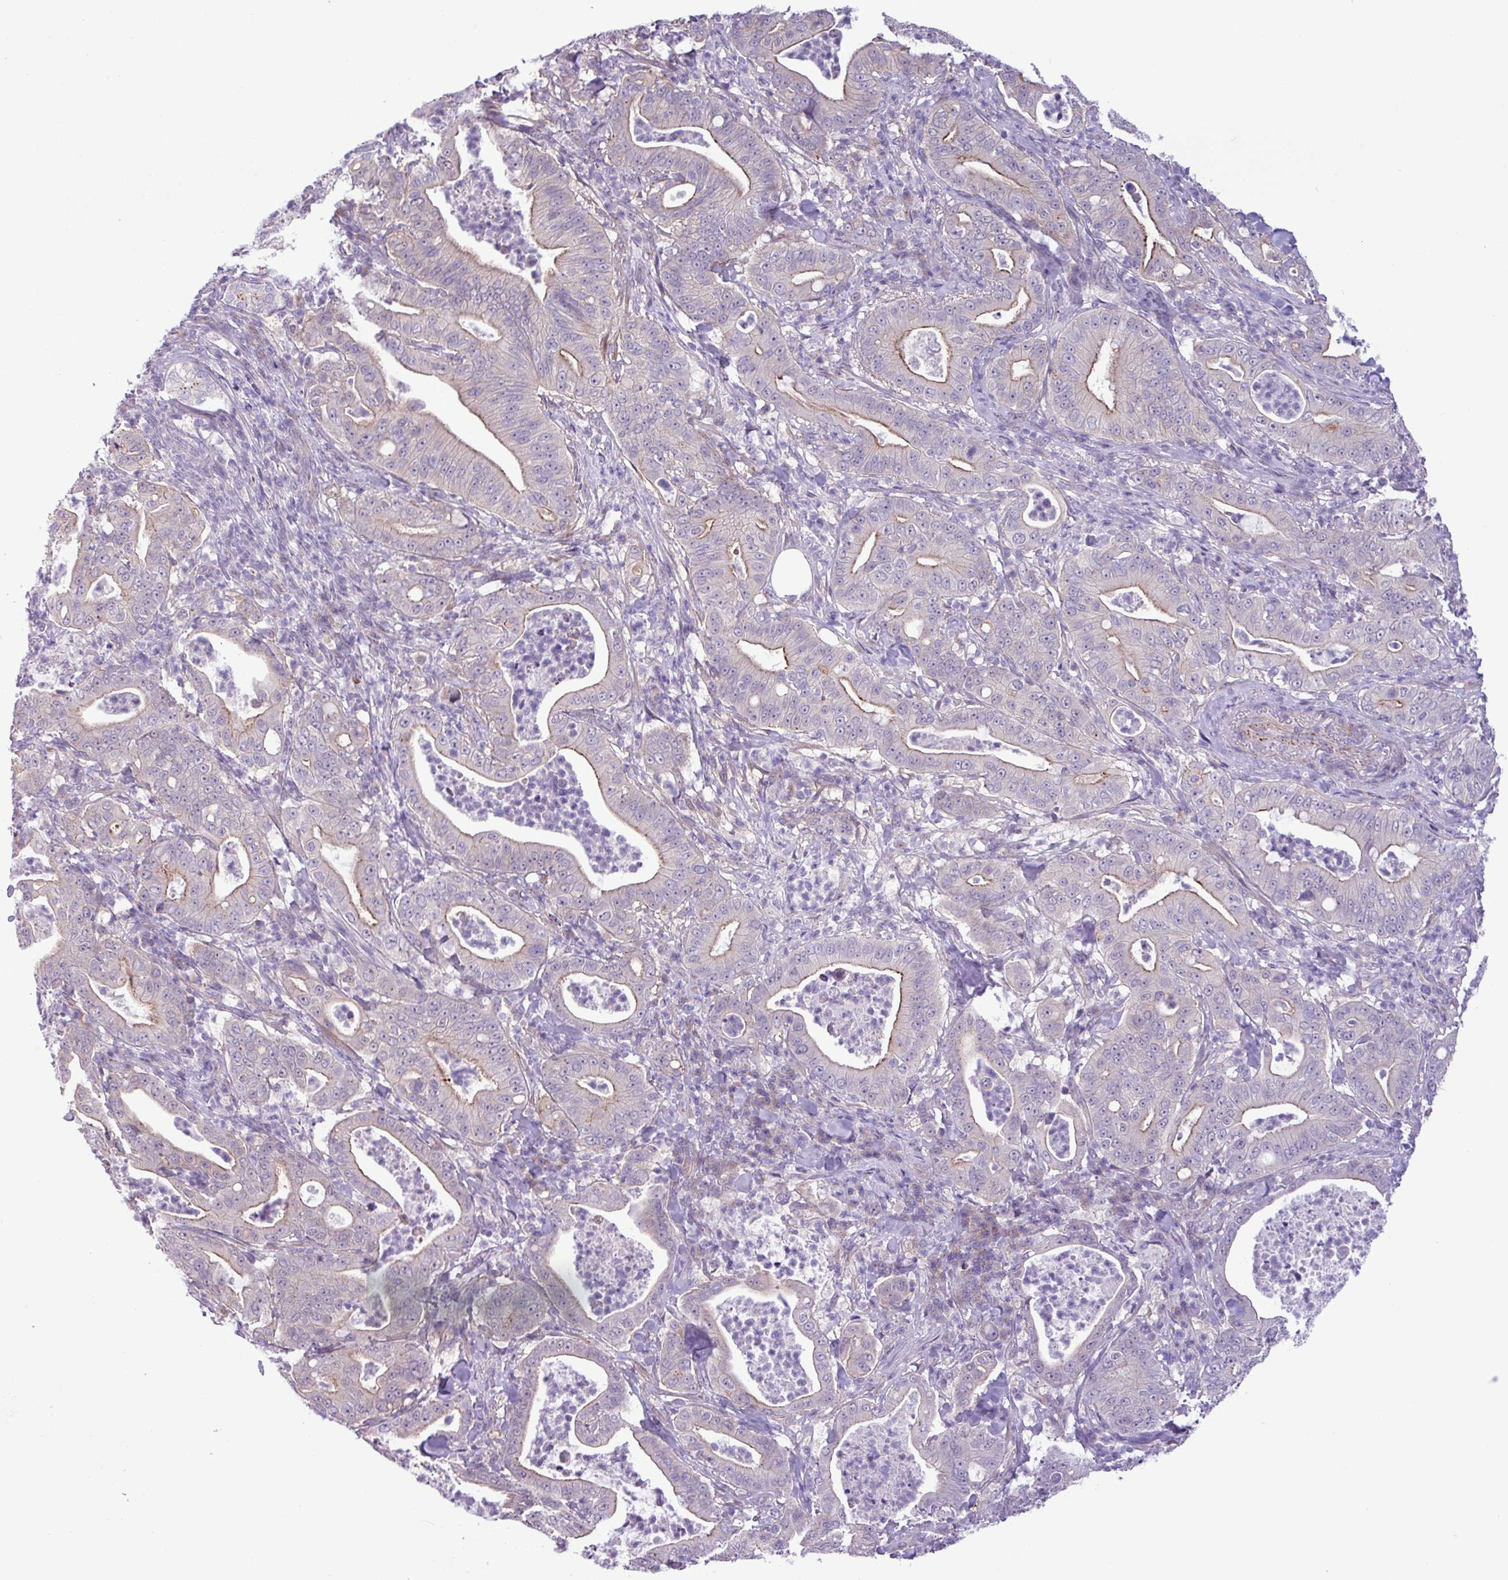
{"staining": {"intensity": "moderate", "quantity": "25%-75%", "location": "cytoplasmic/membranous"}, "tissue": "pancreatic cancer", "cell_type": "Tumor cells", "image_type": "cancer", "snomed": [{"axis": "morphology", "description": "Adenocarcinoma, NOS"}, {"axis": "topography", "description": "Pancreas"}], "caption": "This histopathology image shows pancreatic cancer stained with IHC to label a protein in brown. The cytoplasmic/membranous of tumor cells show moderate positivity for the protein. Nuclei are counter-stained blue.", "gene": "SPINK8", "patient": {"sex": "male", "age": 71}}